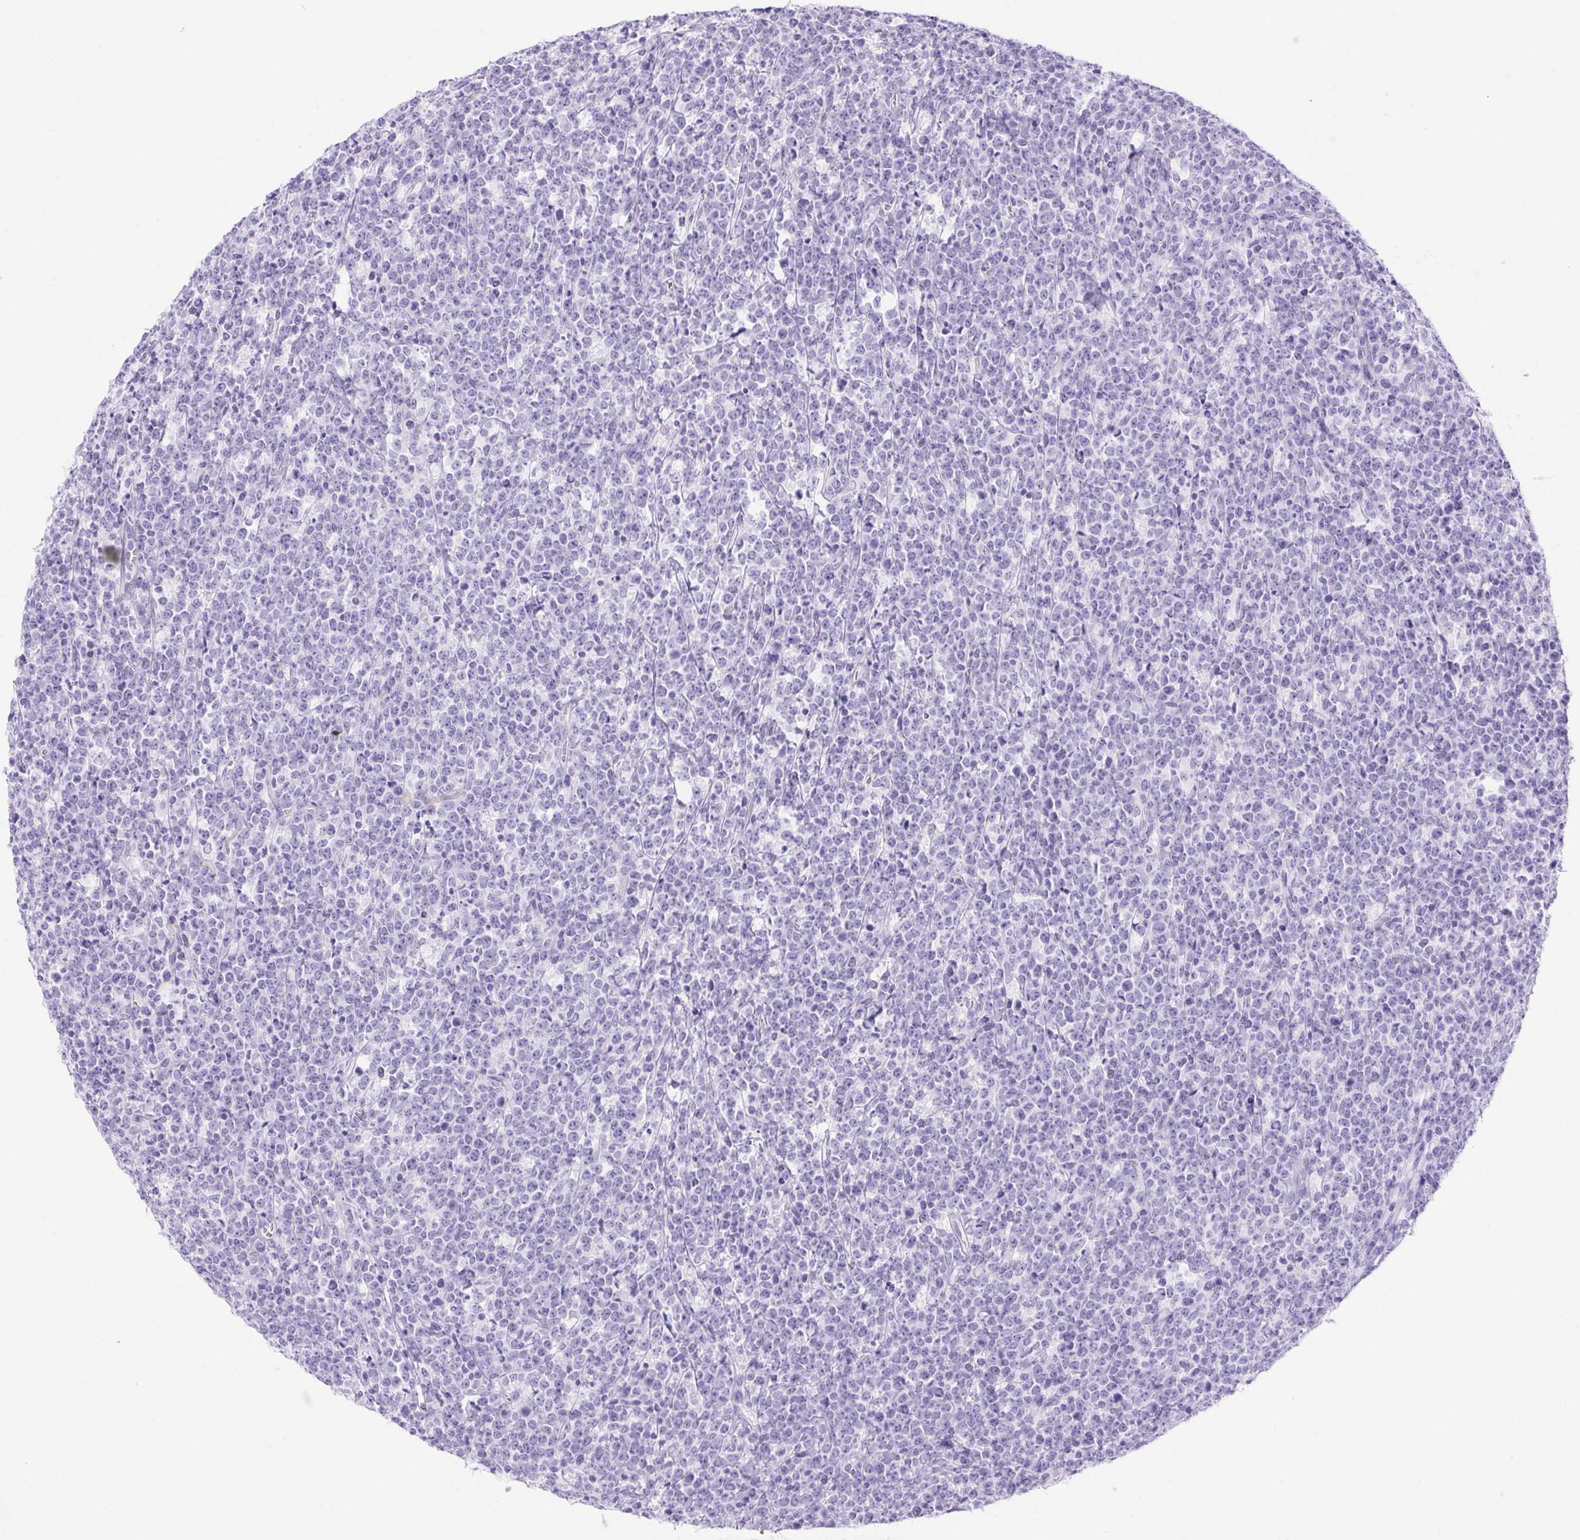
{"staining": {"intensity": "negative", "quantity": "none", "location": "none"}, "tissue": "lymphoma", "cell_type": "Tumor cells", "image_type": "cancer", "snomed": [{"axis": "morphology", "description": "Malignant lymphoma, non-Hodgkin's type, High grade"}, {"axis": "topography", "description": "Small intestine"}], "caption": "An immunohistochemistry (IHC) photomicrograph of malignant lymphoma, non-Hodgkin's type (high-grade) is shown. There is no staining in tumor cells of malignant lymphoma, non-Hodgkin's type (high-grade).", "gene": "ERP27", "patient": {"sex": "female", "age": 56}}